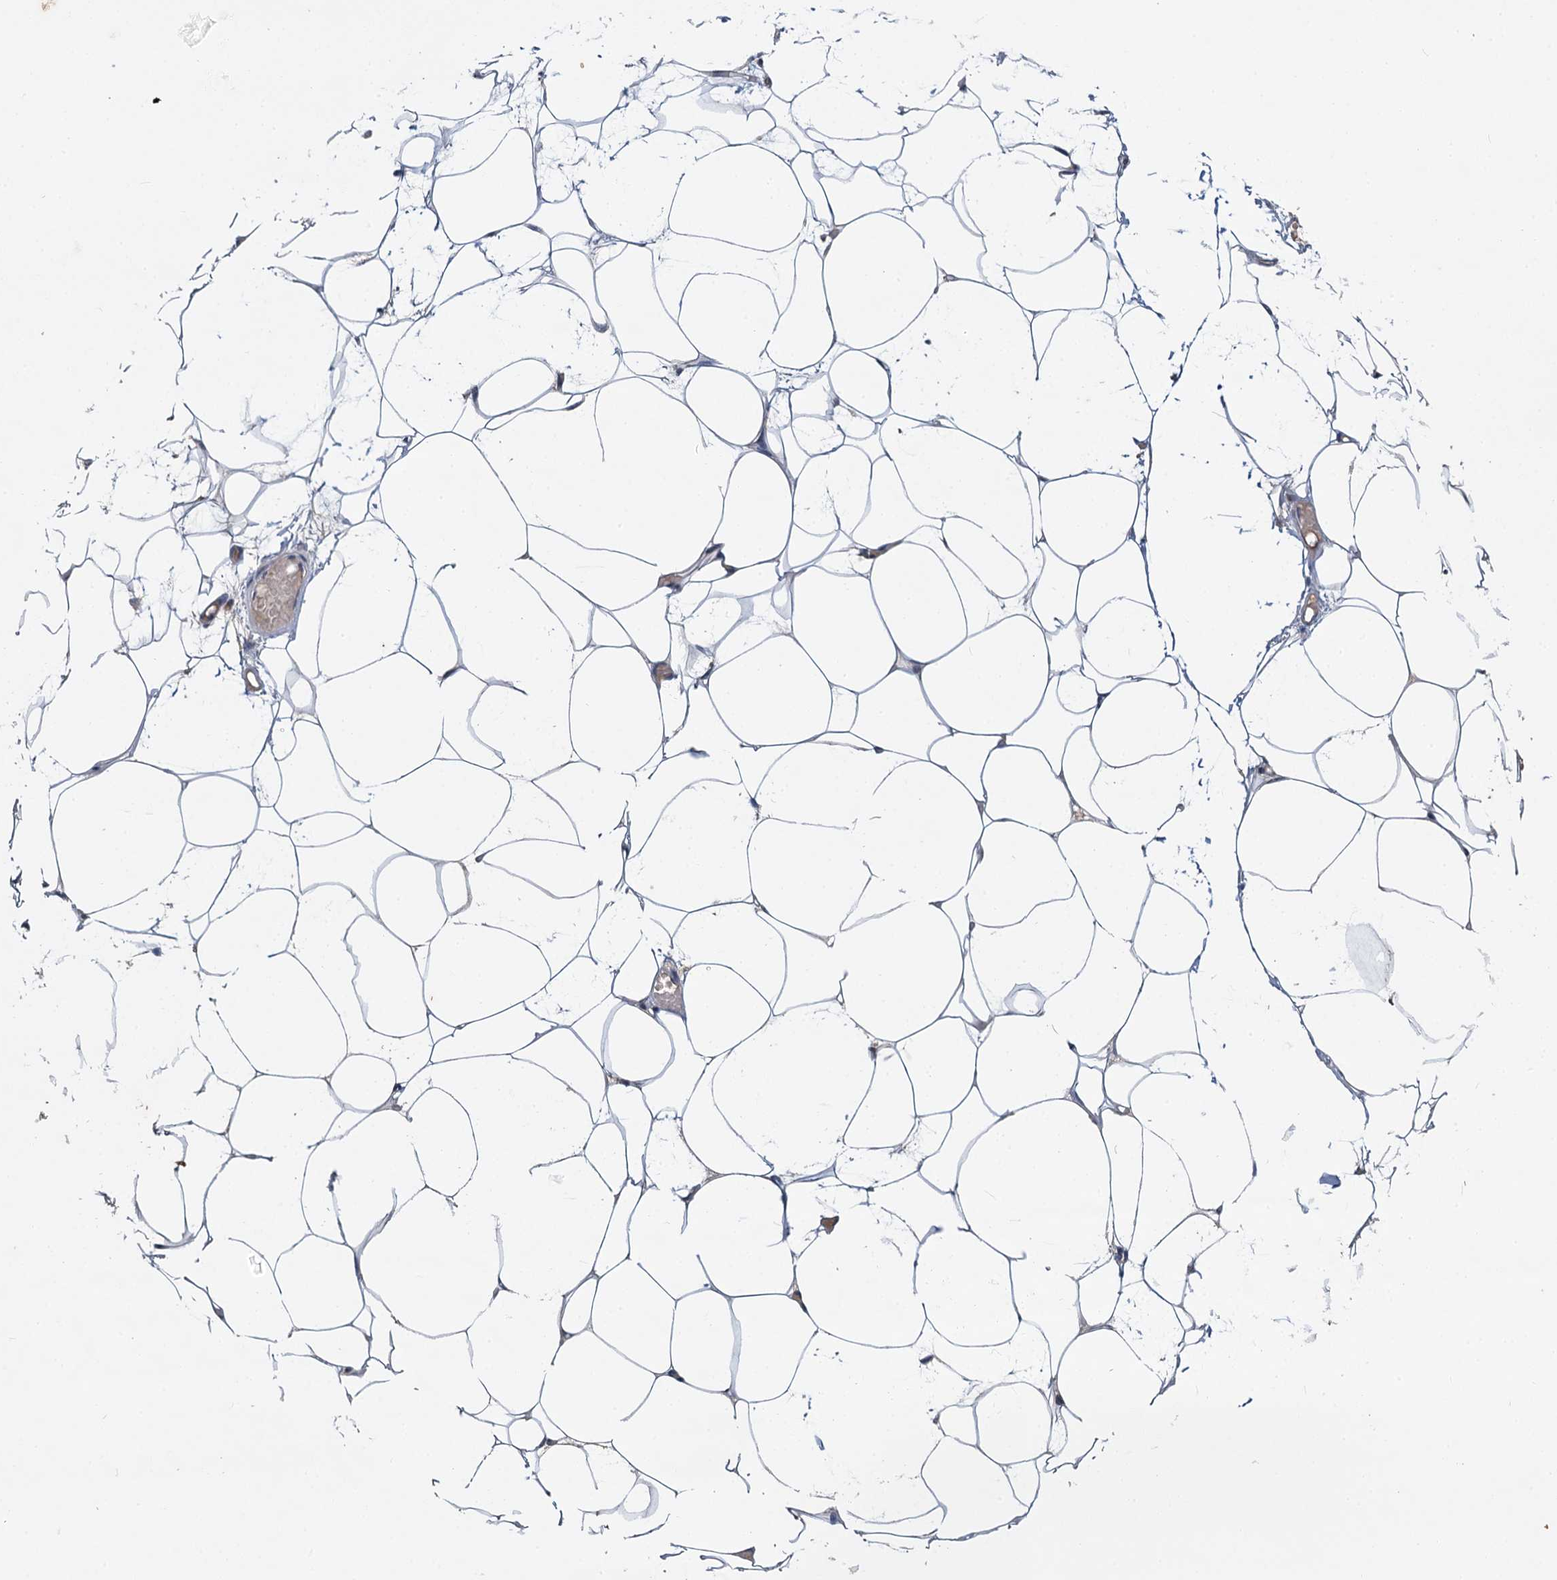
{"staining": {"intensity": "negative", "quantity": "none", "location": "none"}, "tissue": "adipose tissue", "cell_type": "Adipocytes", "image_type": "normal", "snomed": [{"axis": "morphology", "description": "Normal tissue, NOS"}, {"axis": "topography", "description": "Breast"}], "caption": "Immunohistochemistry of unremarkable human adipose tissue reveals no staining in adipocytes.", "gene": "TMEM39A", "patient": {"sex": "female", "age": 23}}